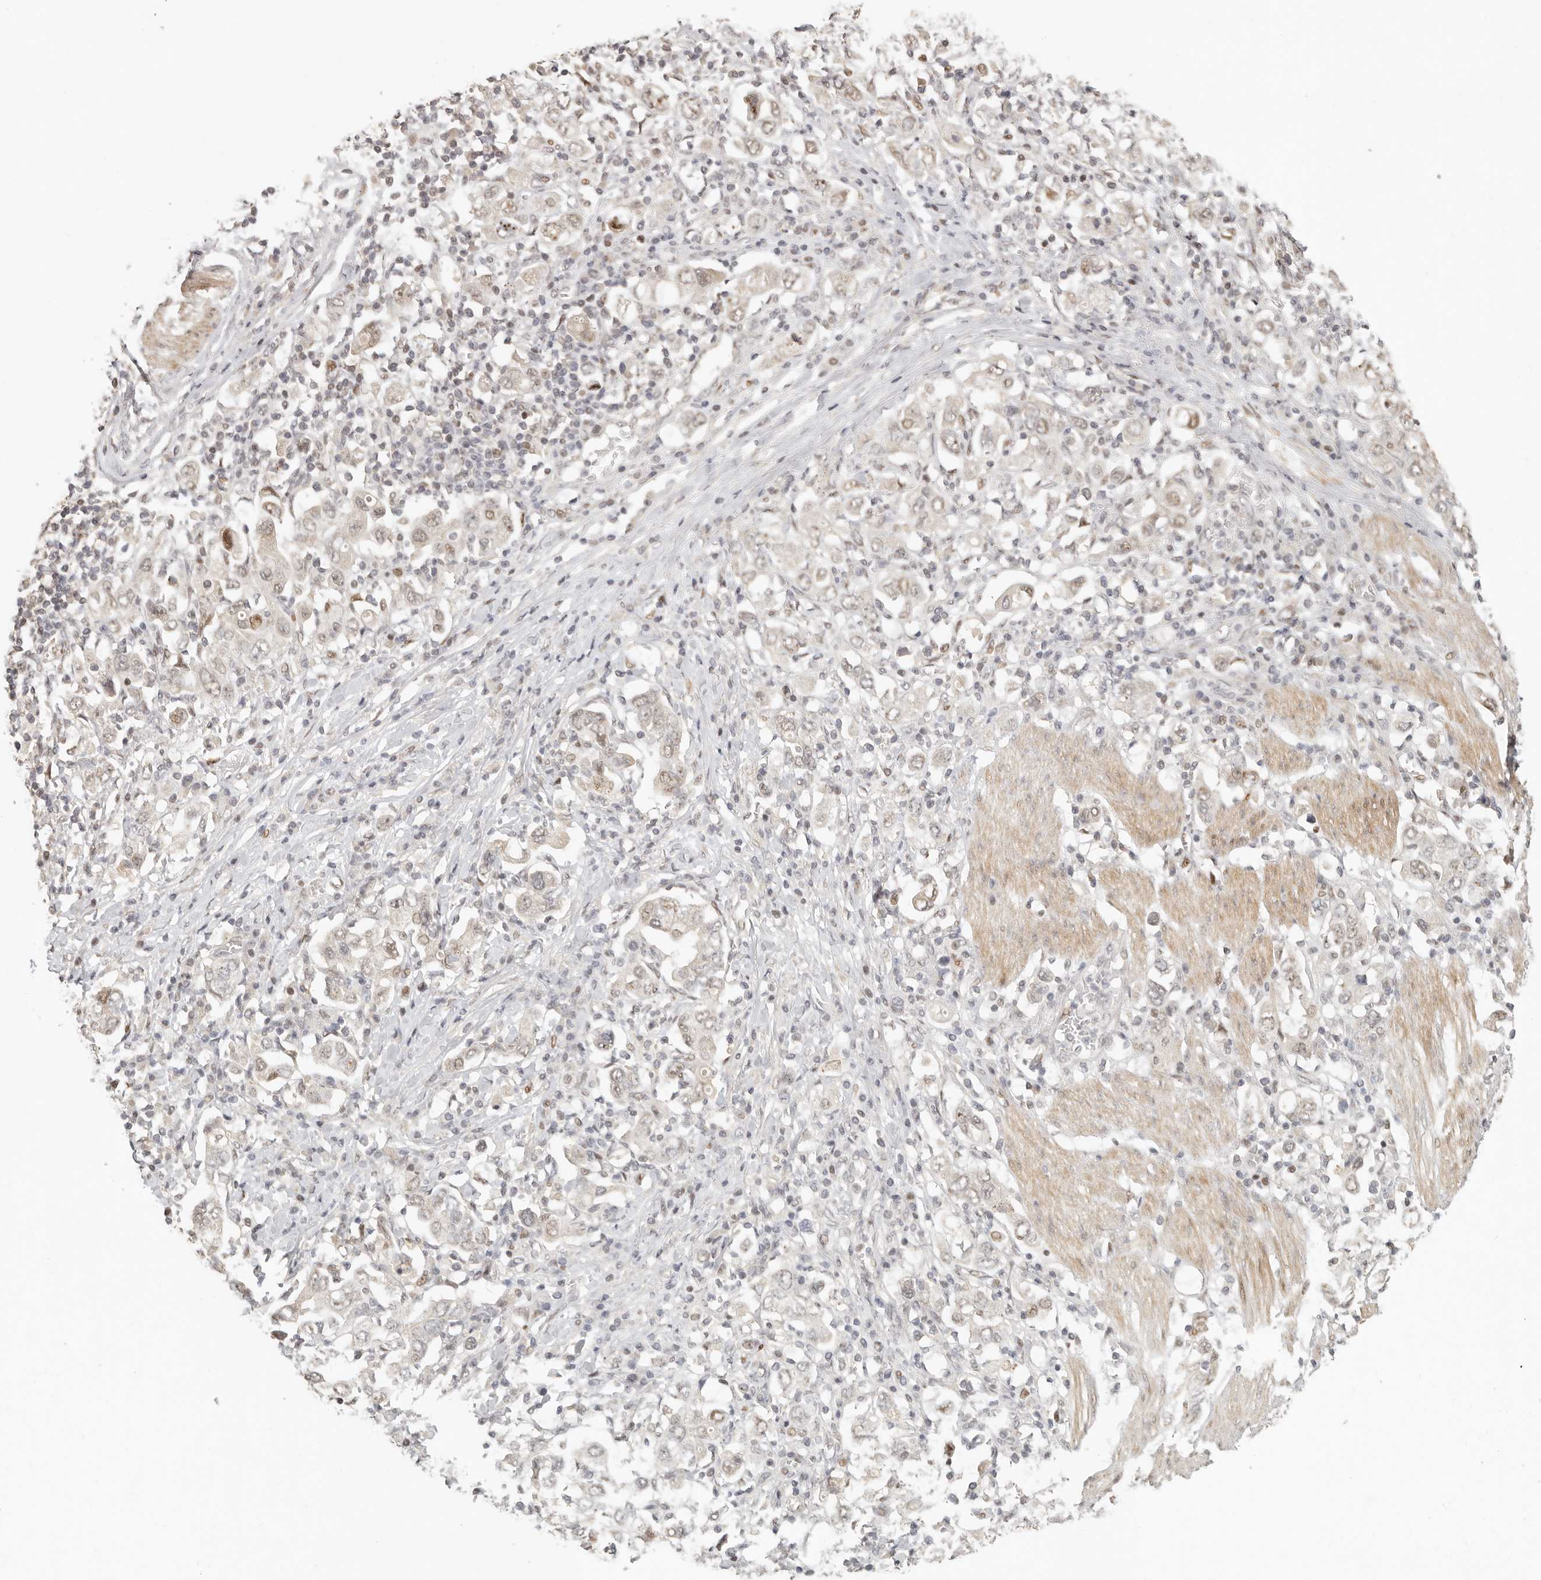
{"staining": {"intensity": "weak", "quantity": ">75%", "location": "nuclear"}, "tissue": "stomach cancer", "cell_type": "Tumor cells", "image_type": "cancer", "snomed": [{"axis": "morphology", "description": "Adenocarcinoma, NOS"}, {"axis": "topography", "description": "Stomach, upper"}], "caption": "This image displays adenocarcinoma (stomach) stained with immunohistochemistry (IHC) to label a protein in brown. The nuclear of tumor cells show weak positivity for the protein. Nuclei are counter-stained blue.", "gene": "GPBP1L1", "patient": {"sex": "male", "age": 62}}